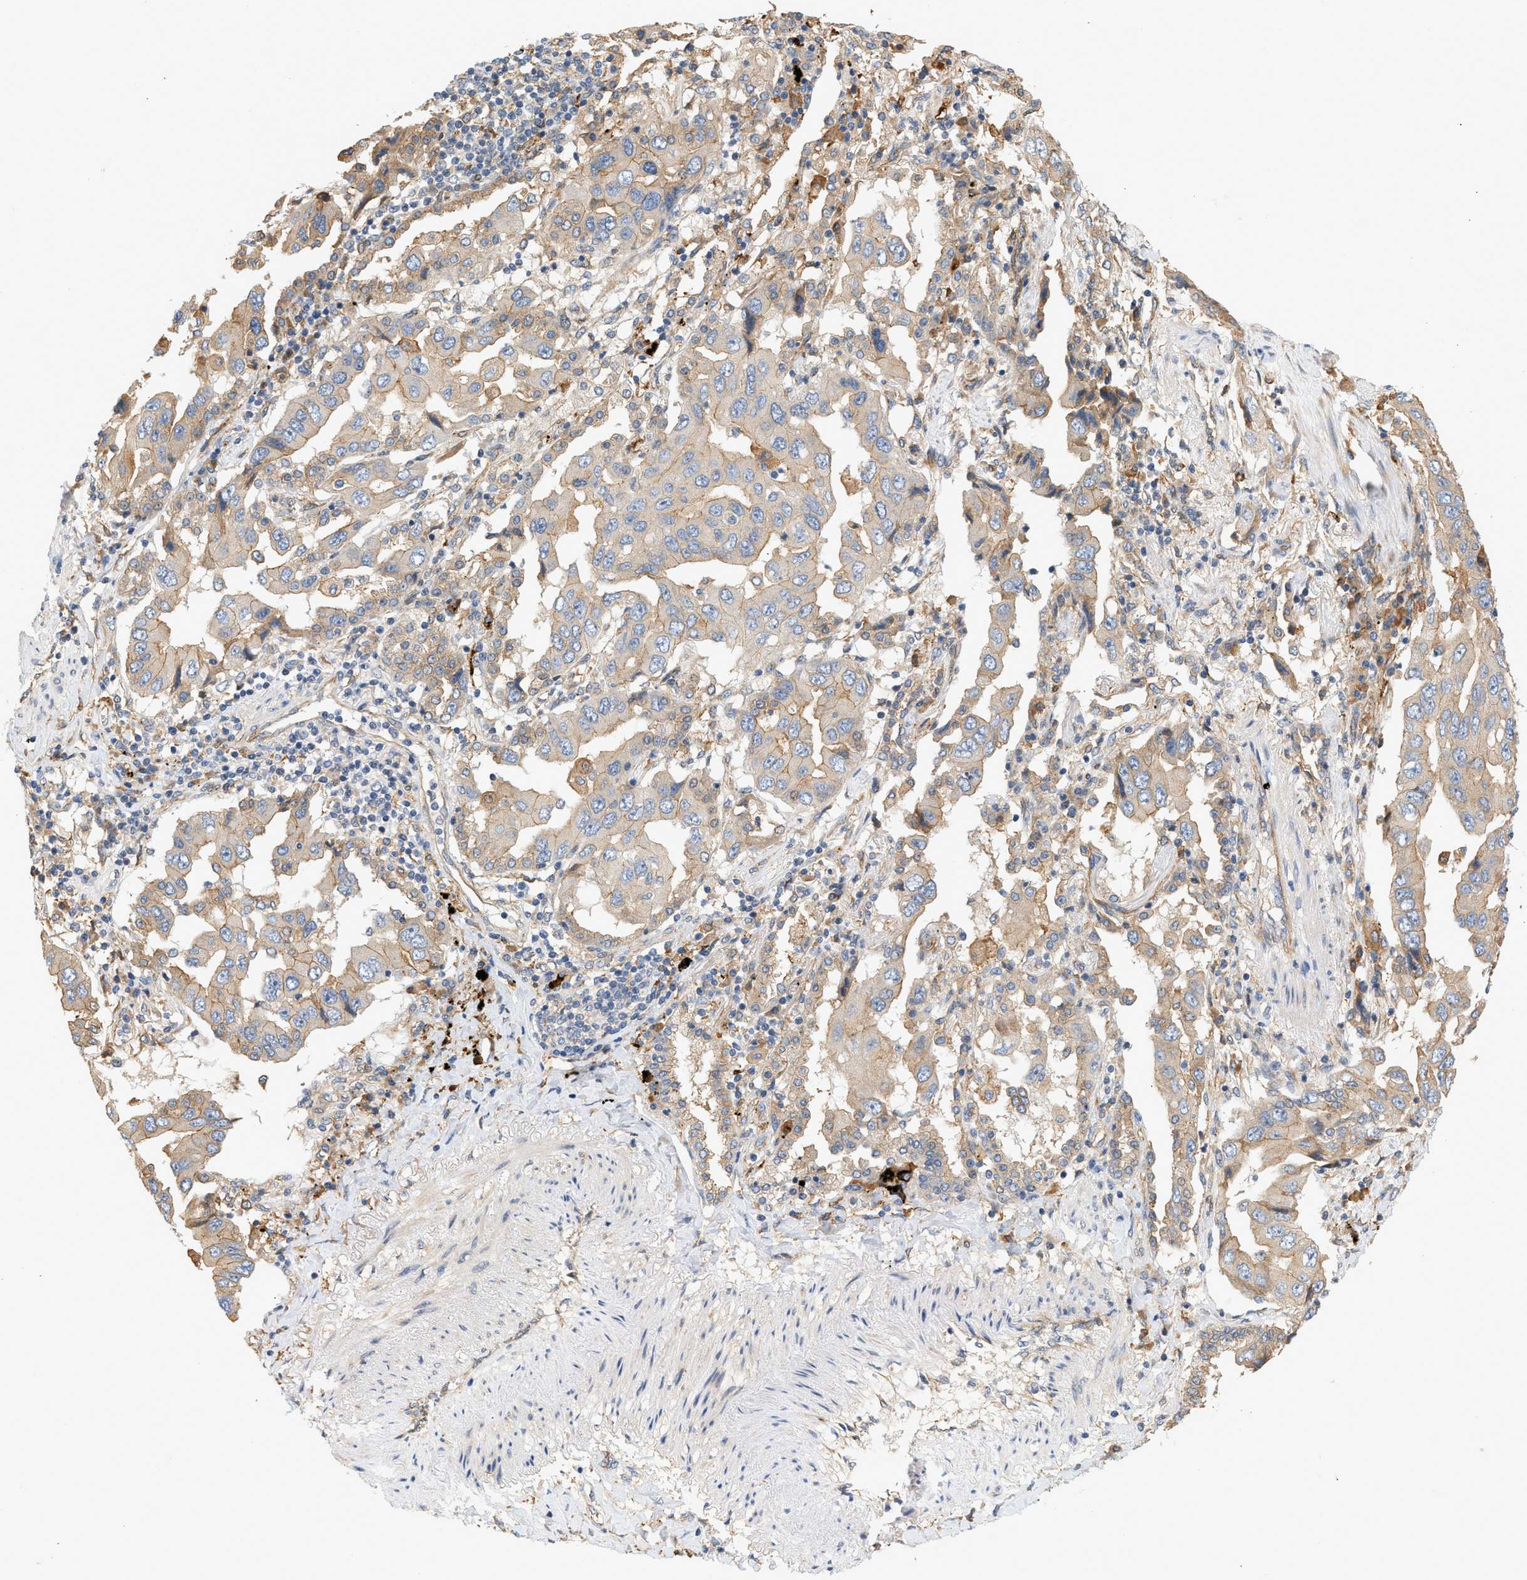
{"staining": {"intensity": "weak", "quantity": ">75%", "location": "cytoplasmic/membranous"}, "tissue": "lung cancer", "cell_type": "Tumor cells", "image_type": "cancer", "snomed": [{"axis": "morphology", "description": "Adenocarcinoma, NOS"}, {"axis": "topography", "description": "Lung"}], "caption": "Human lung cancer (adenocarcinoma) stained with a brown dye exhibits weak cytoplasmic/membranous positive expression in about >75% of tumor cells.", "gene": "CTXN1", "patient": {"sex": "female", "age": 65}}